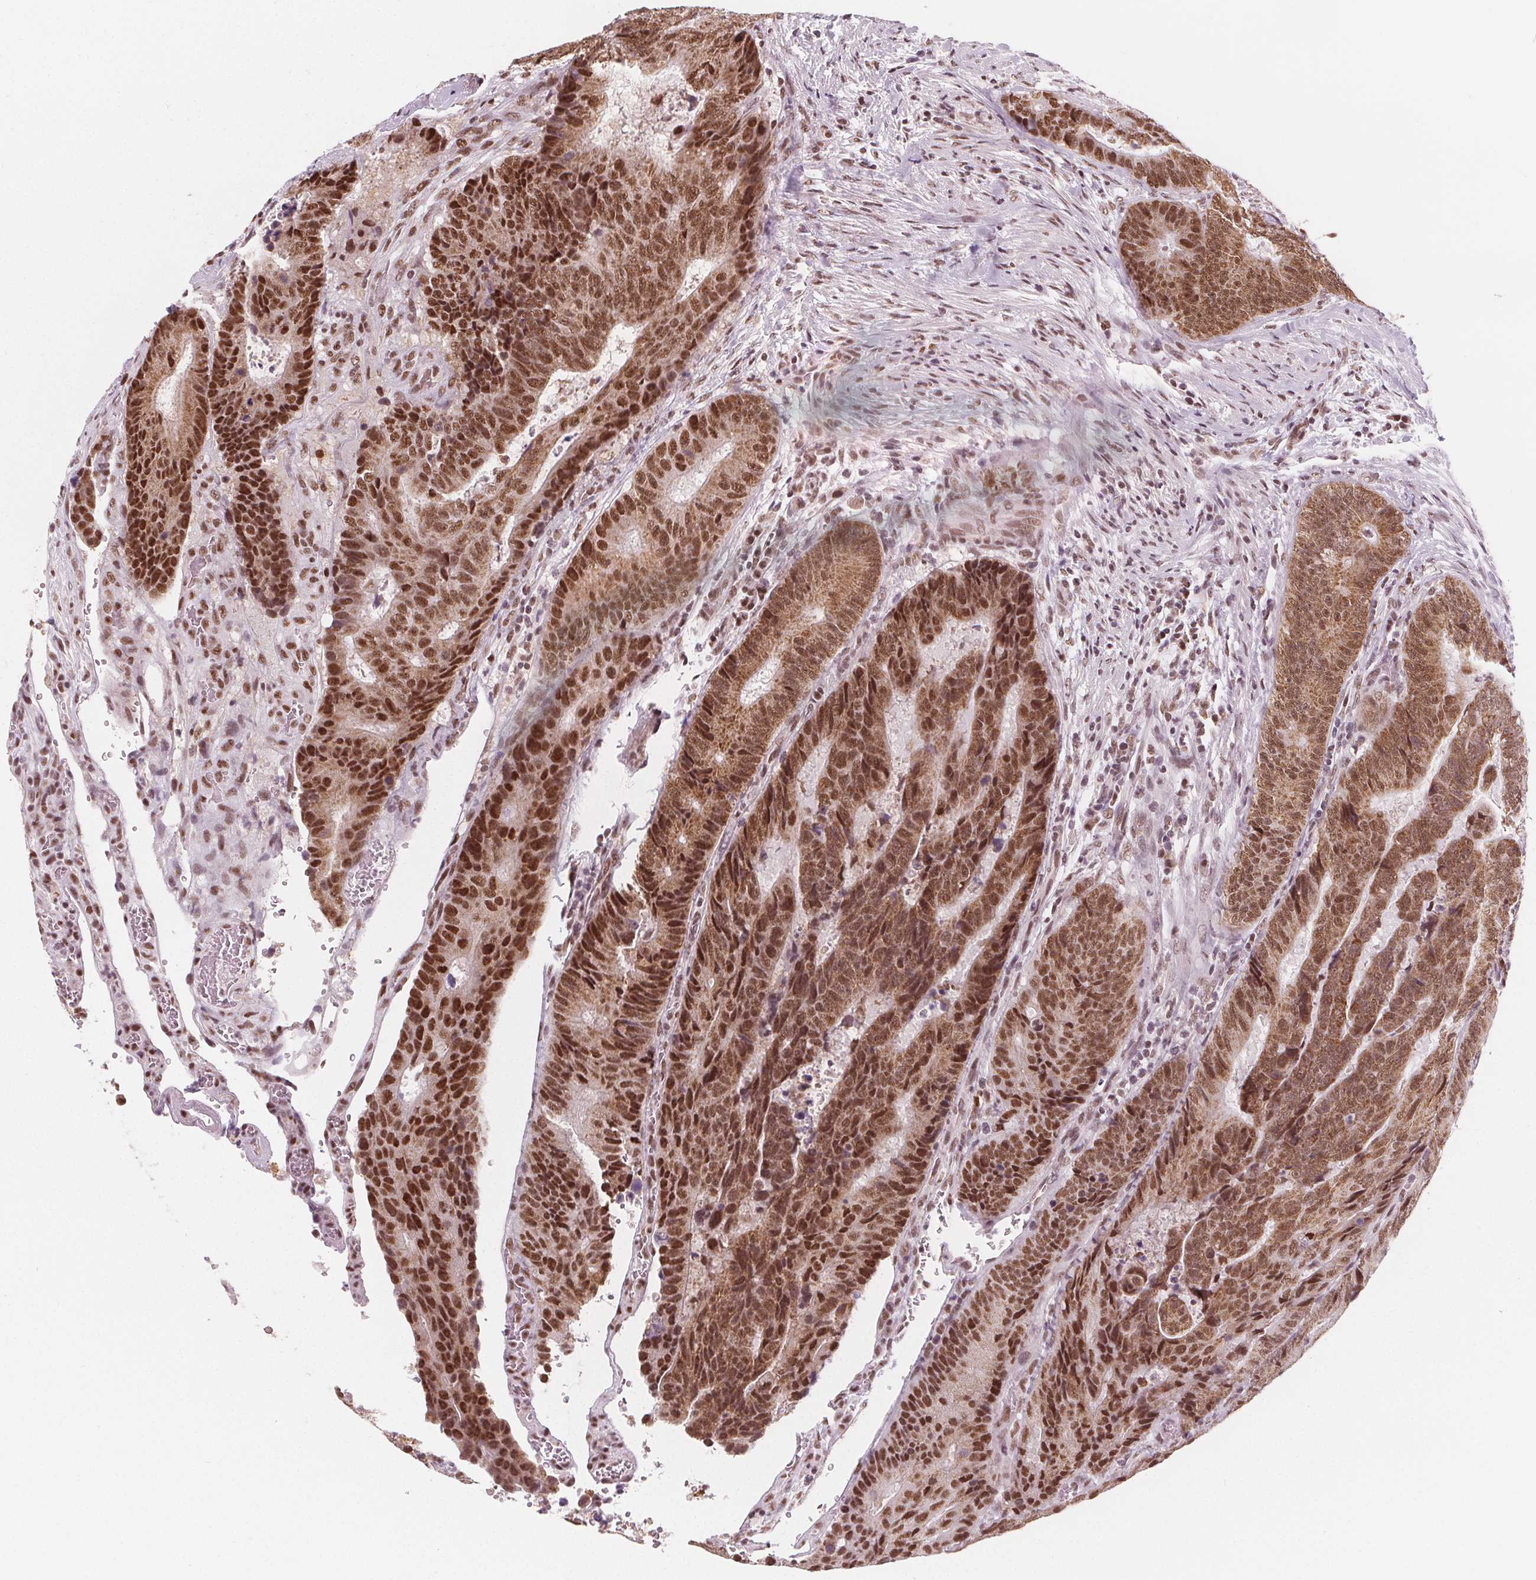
{"staining": {"intensity": "moderate", "quantity": ">75%", "location": "cytoplasmic/membranous,nuclear"}, "tissue": "colorectal cancer", "cell_type": "Tumor cells", "image_type": "cancer", "snomed": [{"axis": "morphology", "description": "Adenocarcinoma, NOS"}, {"axis": "topography", "description": "Colon"}], "caption": "Brown immunohistochemical staining in colorectal cancer (adenocarcinoma) demonstrates moderate cytoplasmic/membranous and nuclear positivity in about >75% of tumor cells.", "gene": "DPM2", "patient": {"sex": "female", "age": 48}}